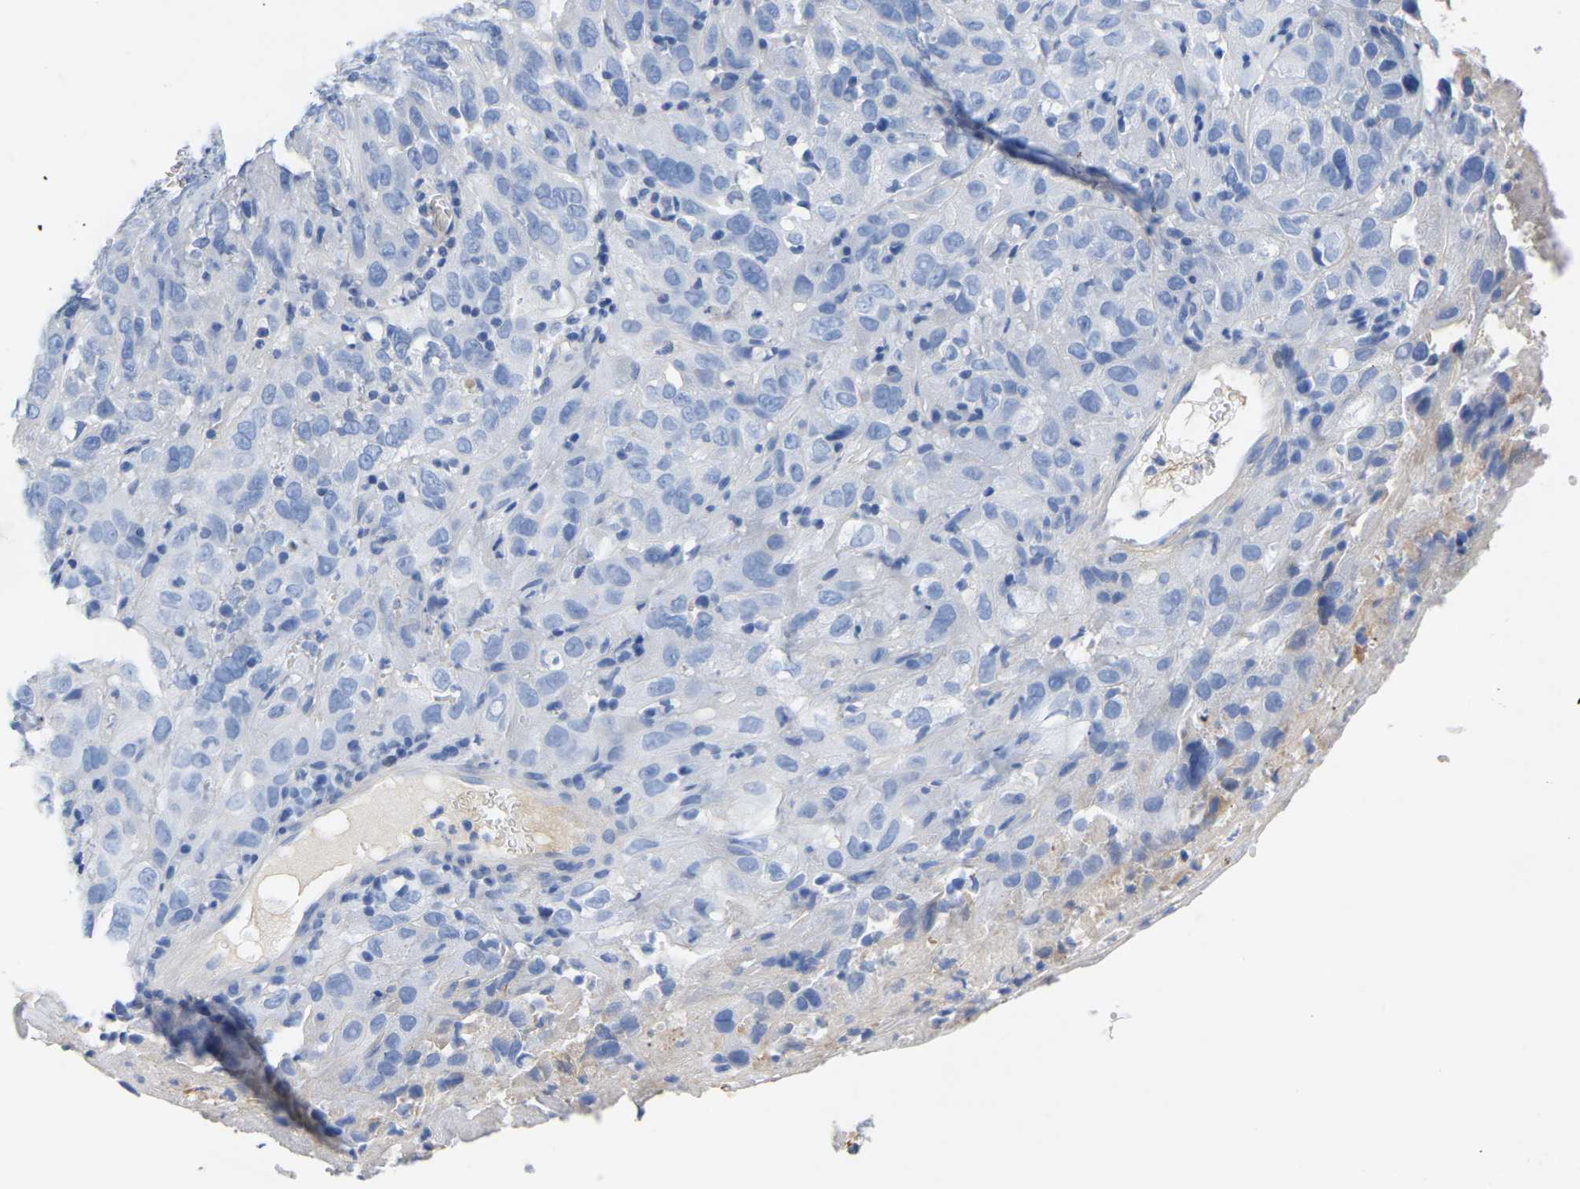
{"staining": {"intensity": "negative", "quantity": "none", "location": "none"}, "tissue": "cervical cancer", "cell_type": "Tumor cells", "image_type": "cancer", "snomed": [{"axis": "morphology", "description": "Squamous cell carcinoma, NOS"}, {"axis": "topography", "description": "Cervix"}], "caption": "DAB (3,3'-diaminobenzidine) immunohistochemical staining of human squamous cell carcinoma (cervical) shows no significant expression in tumor cells.", "gene": "UPK3A", "patient": {"sex": "female", "age": 32}}